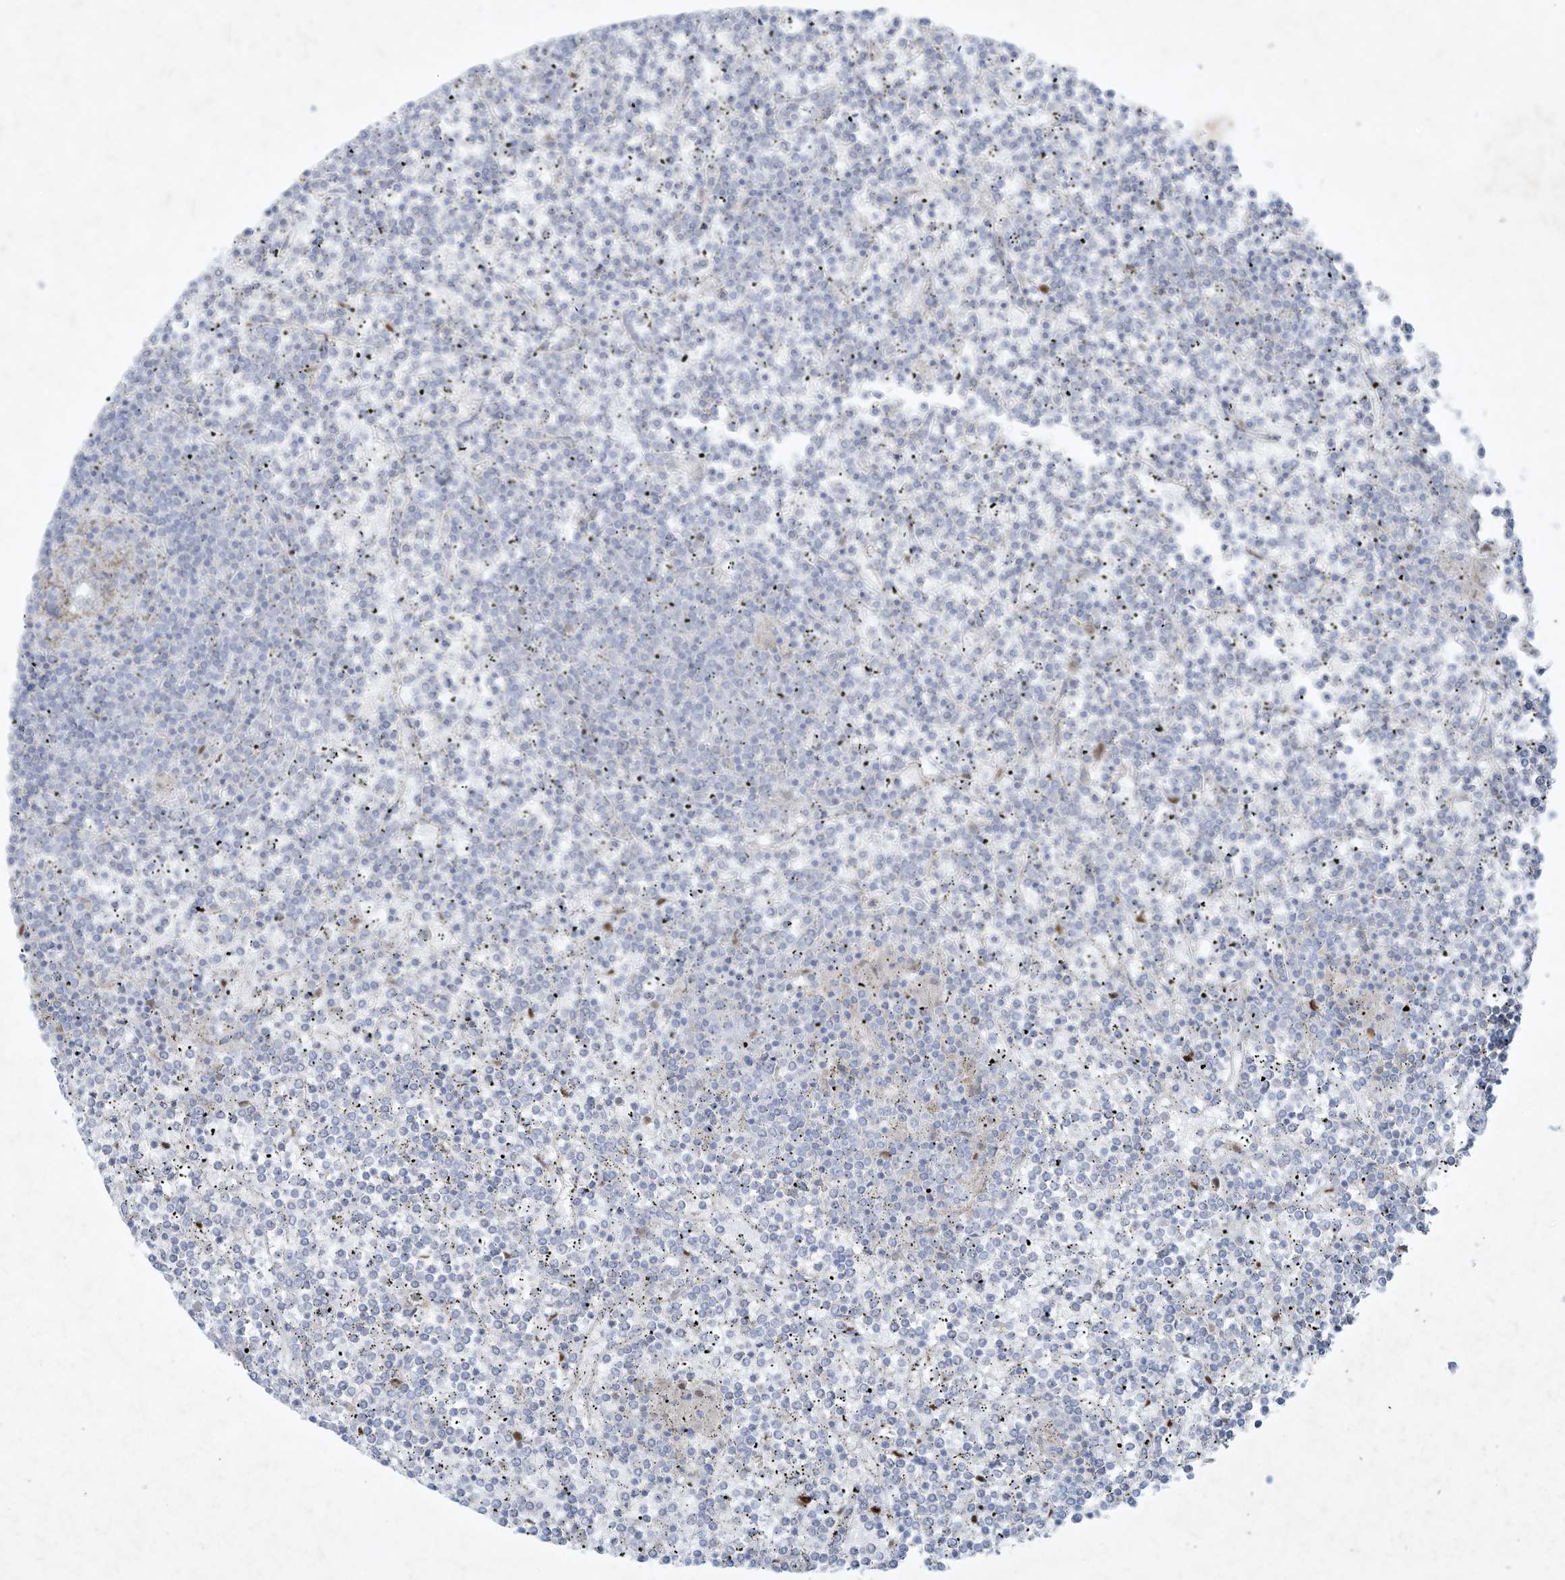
{"staining": {"intensity": "negative", "quantity": "none", "location": "none"}, "tissue": "lymphoma", "cell_type": "Tumor cells", "image_type": "cancer", "snomed": [{"axis": "morphology", "description": "Malignant lymphoma, non-Hodgkin's type, Low grade"}, {"axis": "topography", "description": "Spleen"}], "caption": "Human malignant lymphoma, non-Hodgkin's type (low-grade) stained for a protein using immunohistochemistry exhibits no expression in tumor cells.", "gene": "TUBE1", "patient": {"sex": "female", "age": 19}}